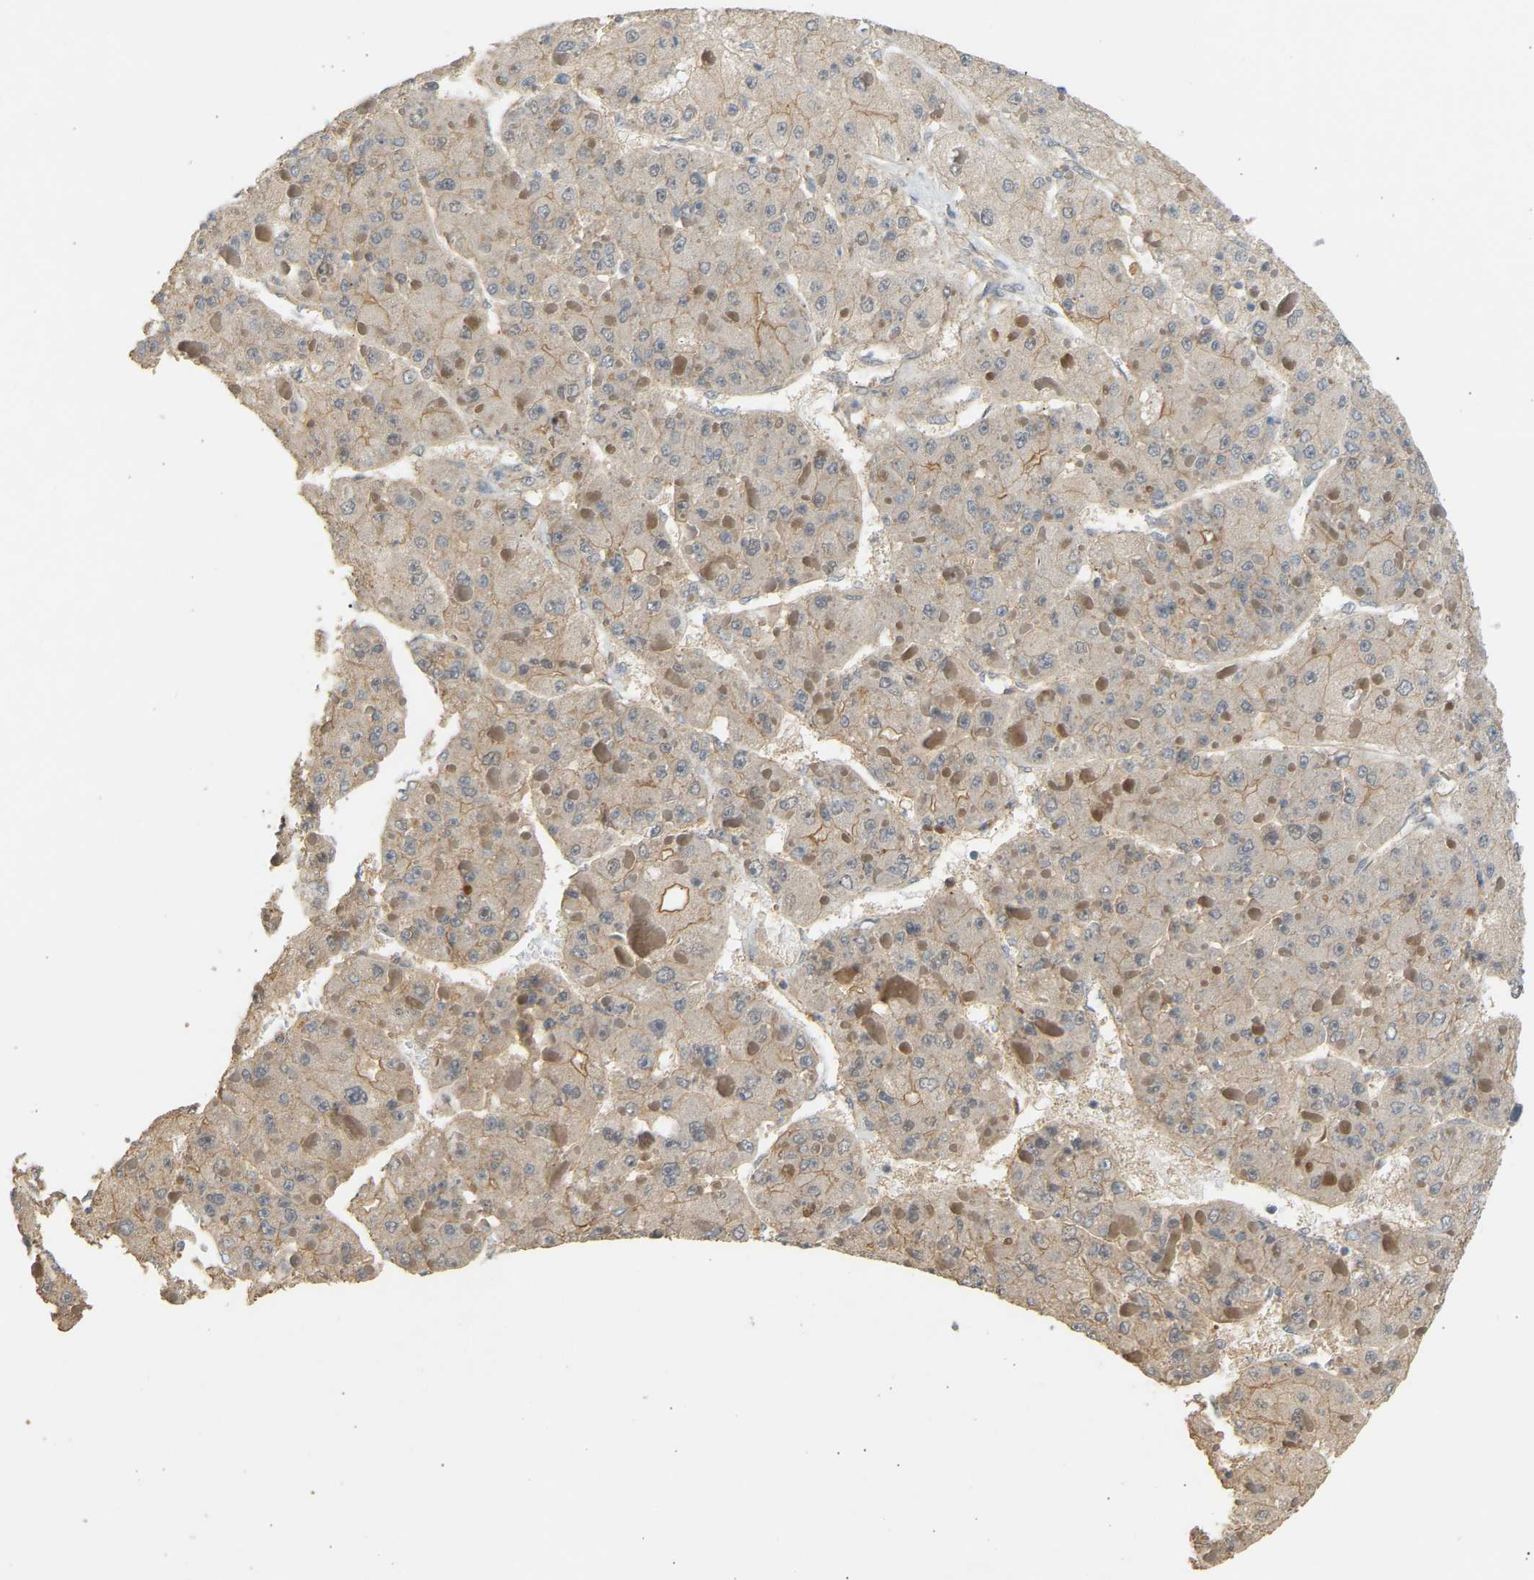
{"staining": {"intensity": "weak", "quantity": ">75%", "location": "cytoplasmic/membranous"}, "tissue": "liver cancer", "cell_type": "Tumor cells", "image_type": "cancer", "snomed": [{"axis": "morphology", "description": "Carcinoma, Hepatocellular, NOS"}, {"axis": "topography", "description": "Liver"}], "caption": "An image of human hepatocellular carcinoma (liver) stained for a protein shows weak cytoplasmic/membranous brown staining in tumor cells.", "gene": "RGL1", "patient": {"sex": "female", "age": 73}}